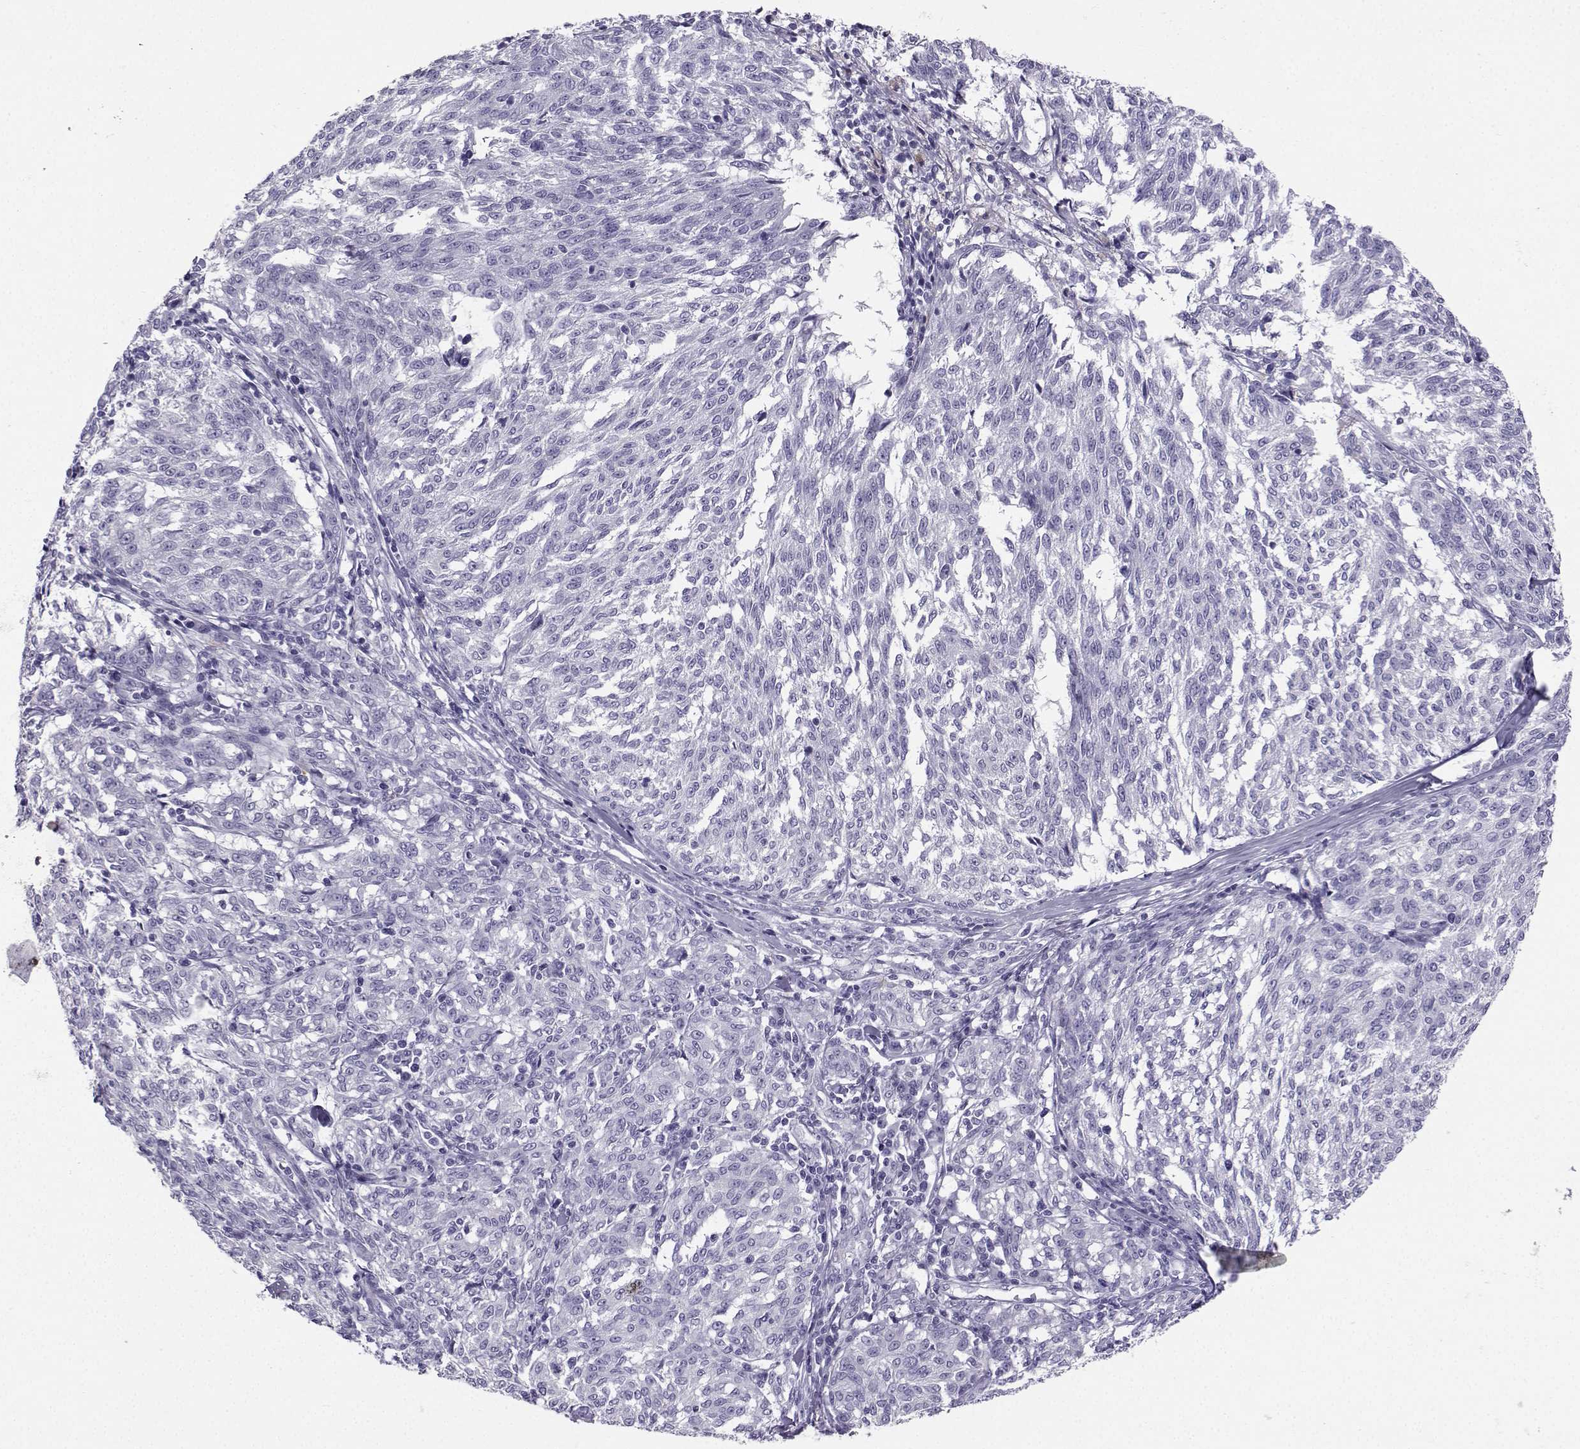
{"staining": {"intensity": "negative", "quantity": "none", "location": "none"}, "tissue": "melanoma", "cell_type": "Tumor cells", "image_type": "cancer", "snomed": [{"axis": "morphology", "description": "Malignant melanoma, NOS"}, {"axis": "topography", "description": "Skin"}], "caption": "The micrograph exhibits no significant positivity in tumor cells of melanoma.", "gene": "NEFL", "patient": {"sex": "female", "age": 72}}